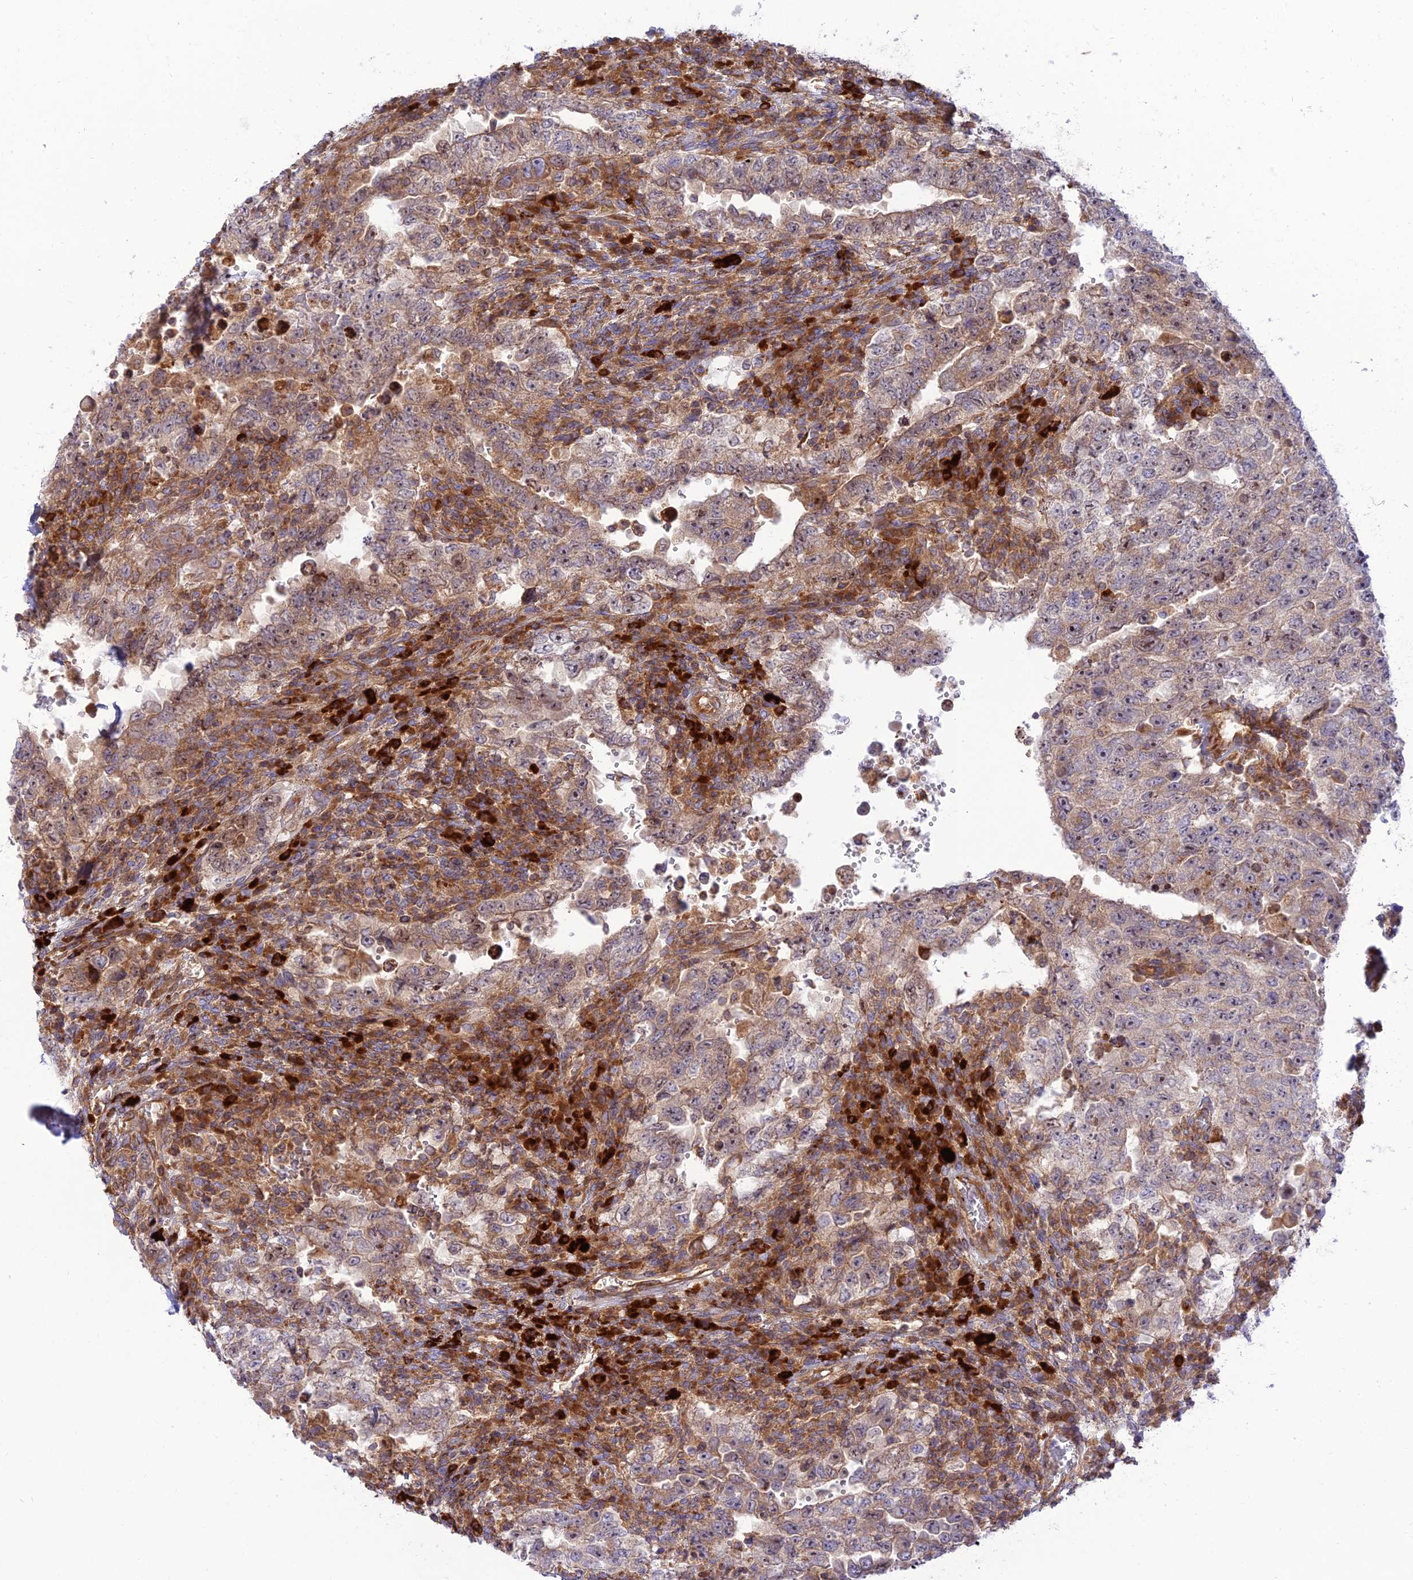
{"staining": {"intensity": "moderate", "quantity": "<25%", "location": "cytoplasmic/membranous"}, "tissue": "testis cancer", "cell_type": "Tumor cells", "image_type": "cancer", "snomed": [{"axis": "morphology", "description": "Carcinoma, Embryonal, NOS"}, {"axis": "topography", "description": "Testis"}], "caption": "About <25% of tumor cells in human embryonal carcinoma (testis) display moderate cytoplasmic/membranous protein staining as visualized by brown immunohistochemical staining.", "gene": "PIMREG", "patient": {"sex": "male", "age": 26}}